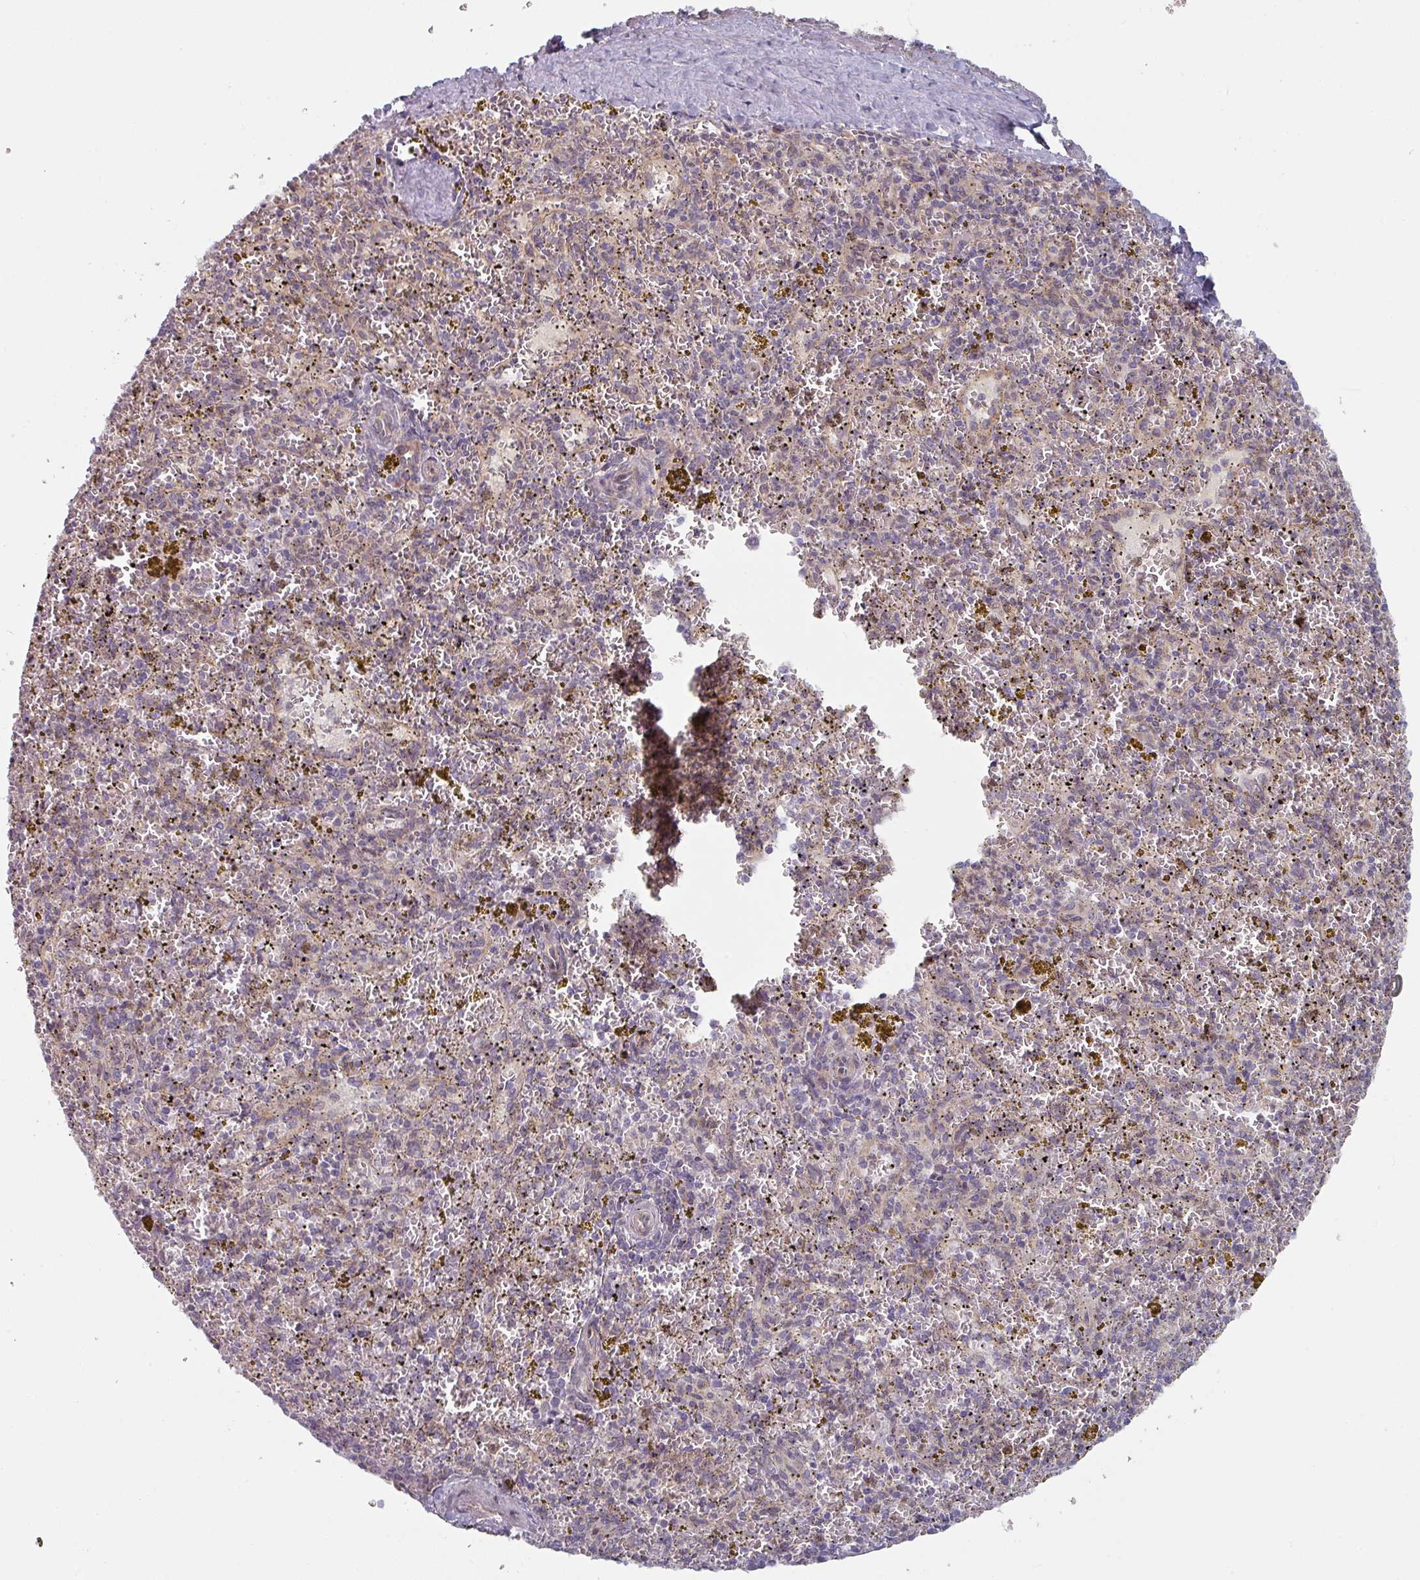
{"staining": {"intensity": "negative", "quantity": "none", "location": "none"}, "tissue": "spleen", "cell_type": "Cells in red pulp", "image_type": "normal", "snomed": [{"axis": "morphology", "description": "Normal tissue, NOS"}, {"axis": "topography", "description": "Spleen"}], "caption": "Spleen stained for a protein using immunohistochemistry demonstrates no staining cells in red pulp.", "gene": "TAPT1", "patient": {"sex": "male", "age": 57}}